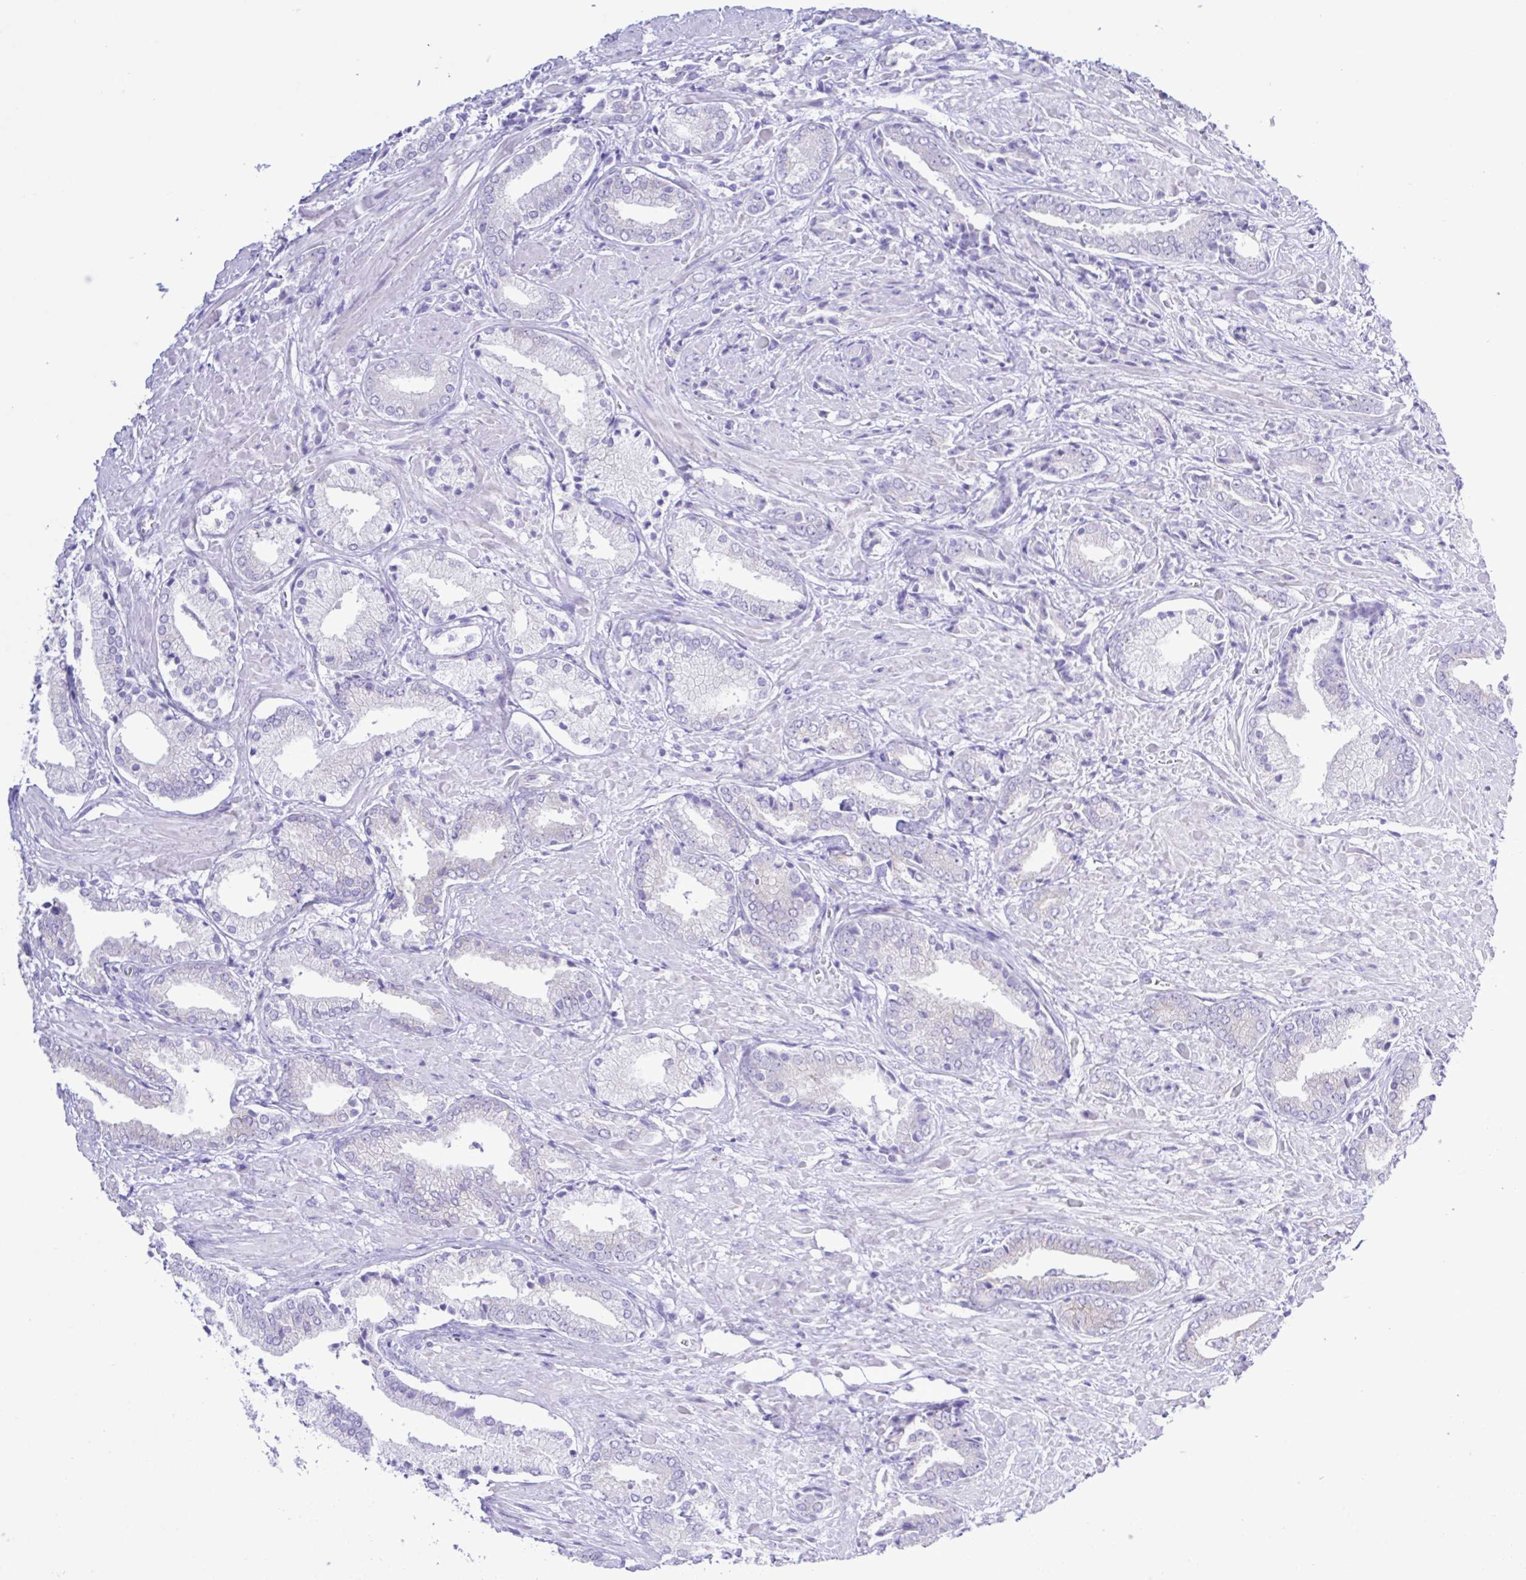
{"staining": {"intensity": "negative", "quantity": "none", "location": "none"}, "tissue": "prostate cancer", "cell_type": "Tumor cells", "image_type": "cancer", "snomed": [{"axis": "morphology", "description": "Adenocarcinoma, High grade"}, {"axis": "topography", "description": "Prostate"}], "caption": "A high-resolution histopathology image shows immunohistochemistry staining of adenocarcinoma (high-grade) (prostate), which displays no significant positivity in tumor cells.", "gene": "CYP11A1", "patient": {"sex": "male", "age": 56}}